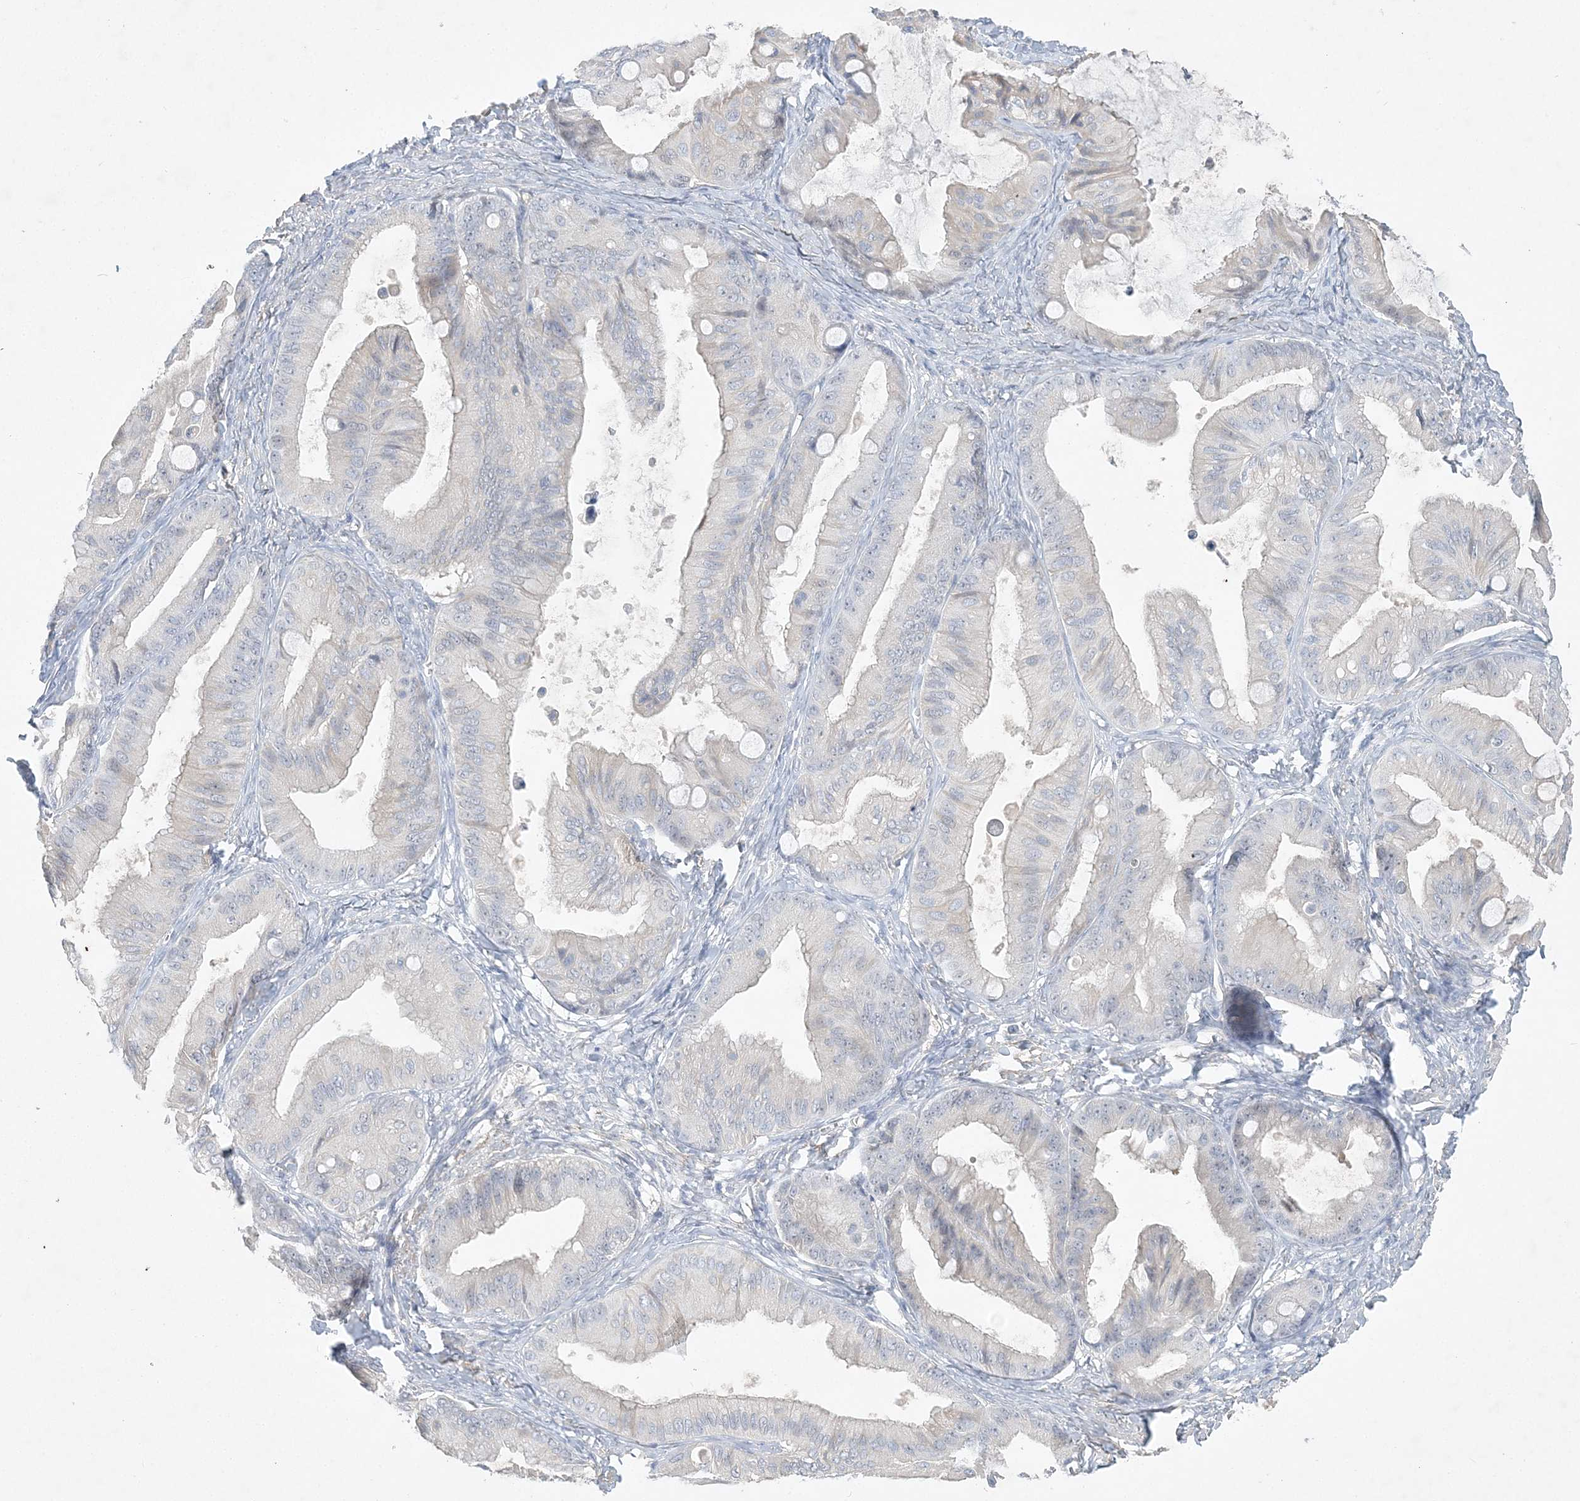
{"staining": {"intensity": "negative", "quantity": "none", "location": "none"}, "tissue": "ovarian cancer", "cell_type": "Tumor cells", "image_type": "cancer", "snomed": [{"axis": "morphology", "description": "Cystadenocarcinoma, mucinous, NOS"}, {"axis": "topography", "description": "Ovary"}], "caption": "DAB (3,3'-diaminobenzidine) immunohistochemical staining of ovarian mucinous cystadenocarcinoma displays no significant expression in tumor cells.", "gene": "ANKRD35", "patient": {"sex": "female", "age": 71}}